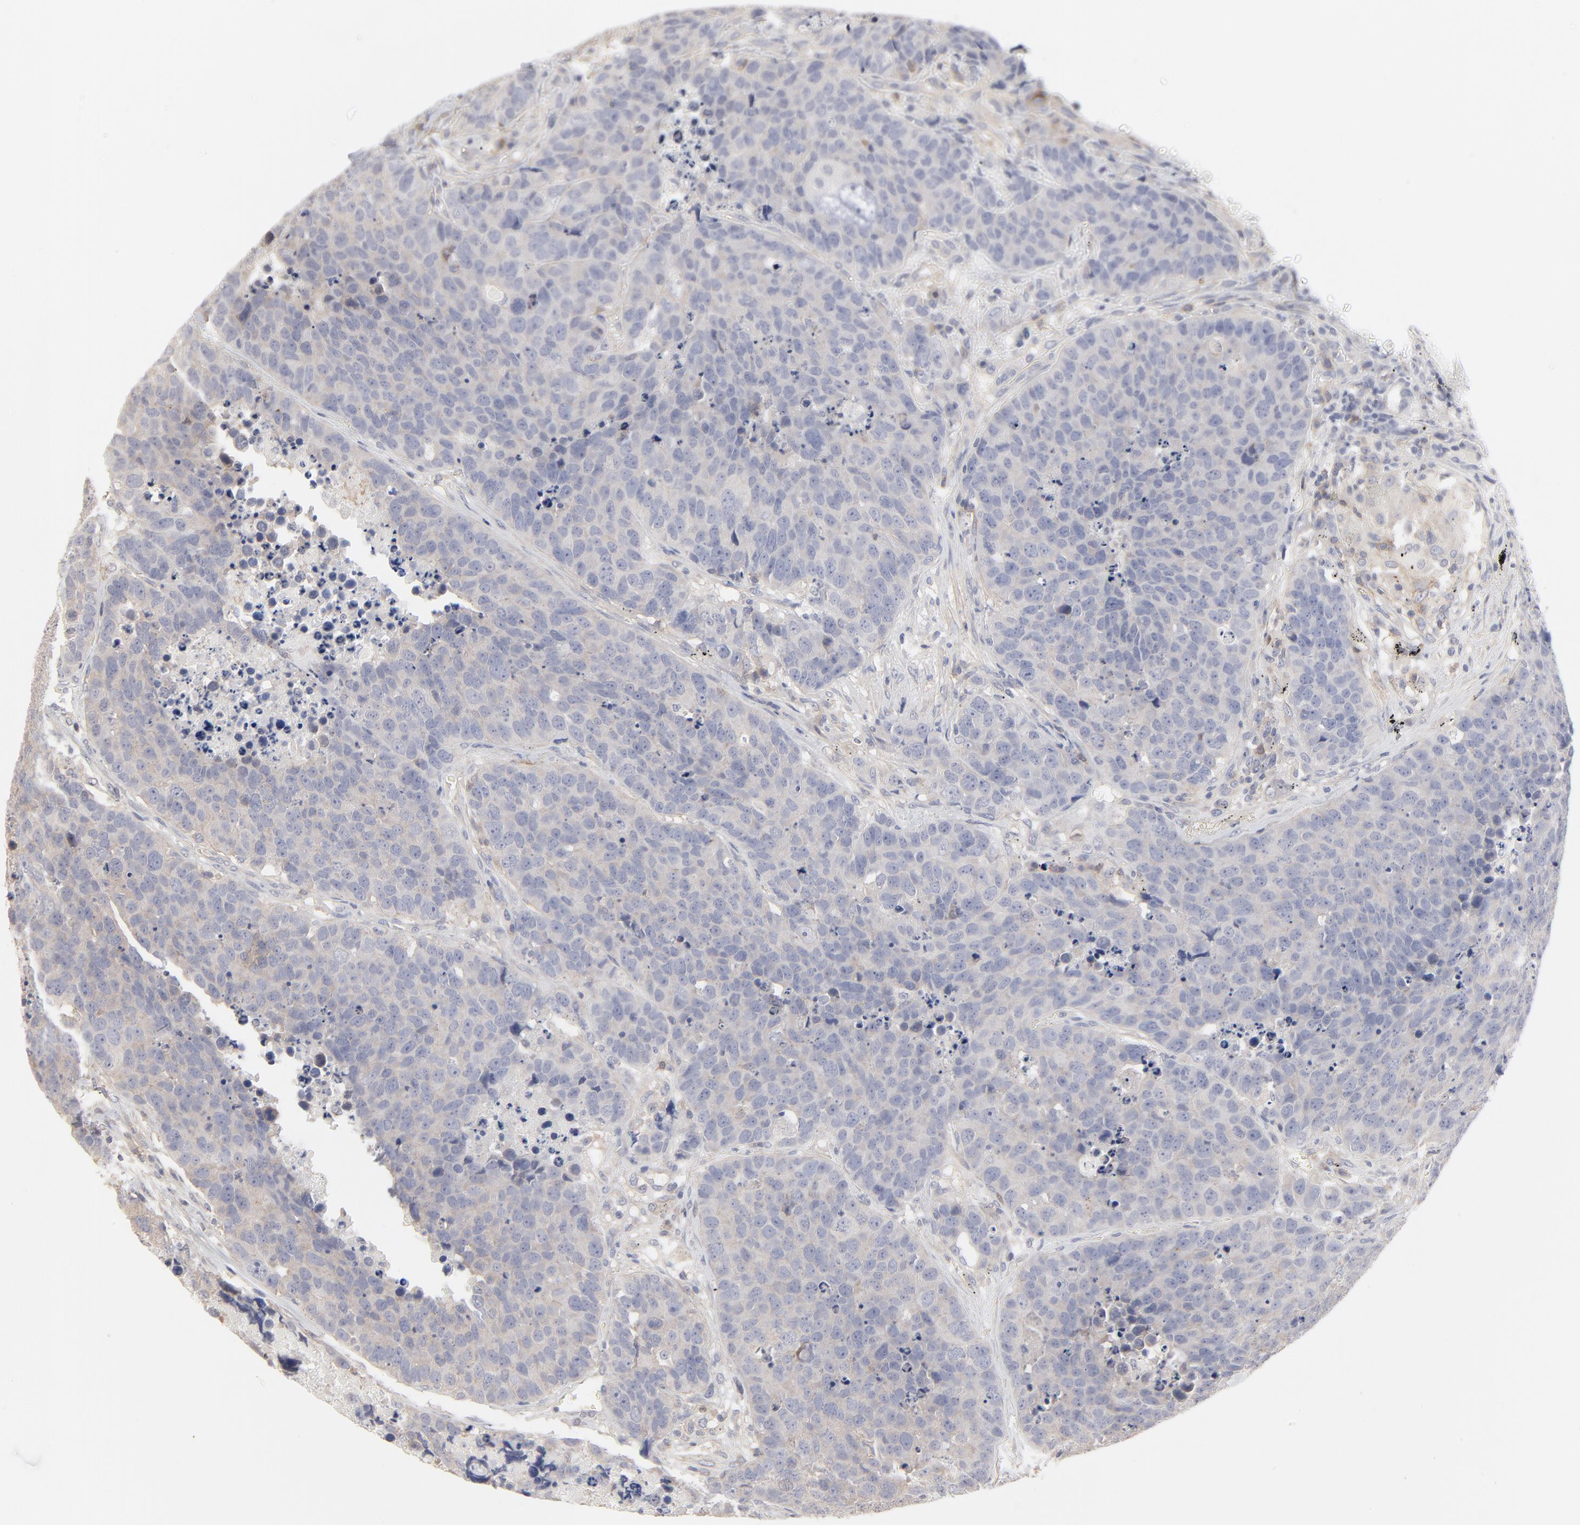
{"staining": {"intensity": "weak", "quantity": "25%-75%", "location": "cytoplasmic/membranous"}, "tissue": "carcinoid", "cell_type": "Tumor cells", "image_type": "cancer", "snomed": [{"axis": "morphology", "description": "Carcinoid, malignant, NOS"}, {"axis": "topography", "description": "Lung"}], "caption": "Protein expression analysis of carcinoid demonstrates weak cytoplasmic/membranous positivity in approximately 25%-75% of tumor cells.", "gene": "SLC16A1", "patient": {"sex": "male", "age": 60}}